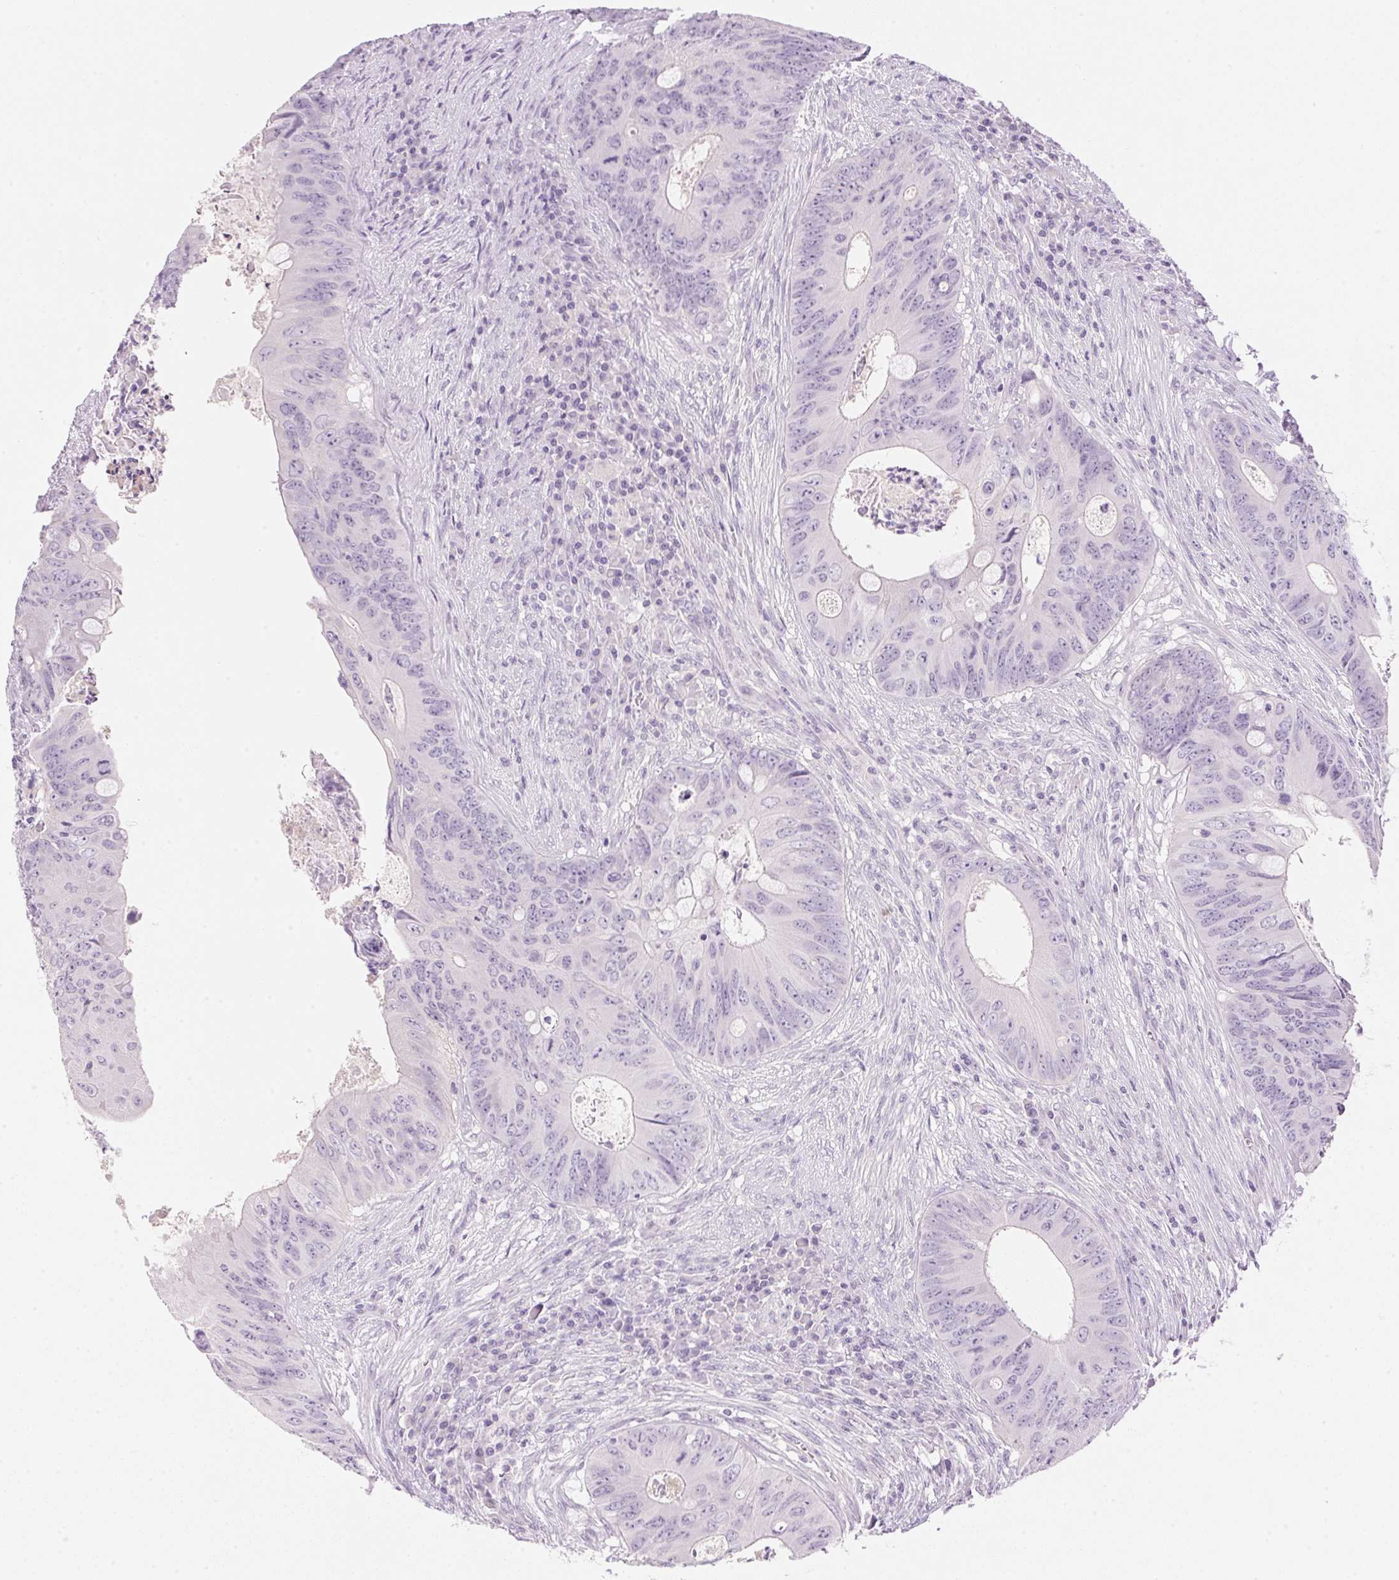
{"staining": {"intensity": "negative", "quantity": "none", "location": "none"}, "tissue": "colorectal cancer", "cell_type": "Tumor cells", "image_type": "cancer", "snomed": [{"axis": "morphology", "description": "Adenocarcinoma, NOS"}, {"axis": "topography", "description": "Colon"}], "caption": "DAB immunohistochemical staining of human adenocarcinoma (colorectal) shows no significant positivity in tumor cells.", "gene": "HSD17B2", "patient": {"sex": "female", "age": 74}}